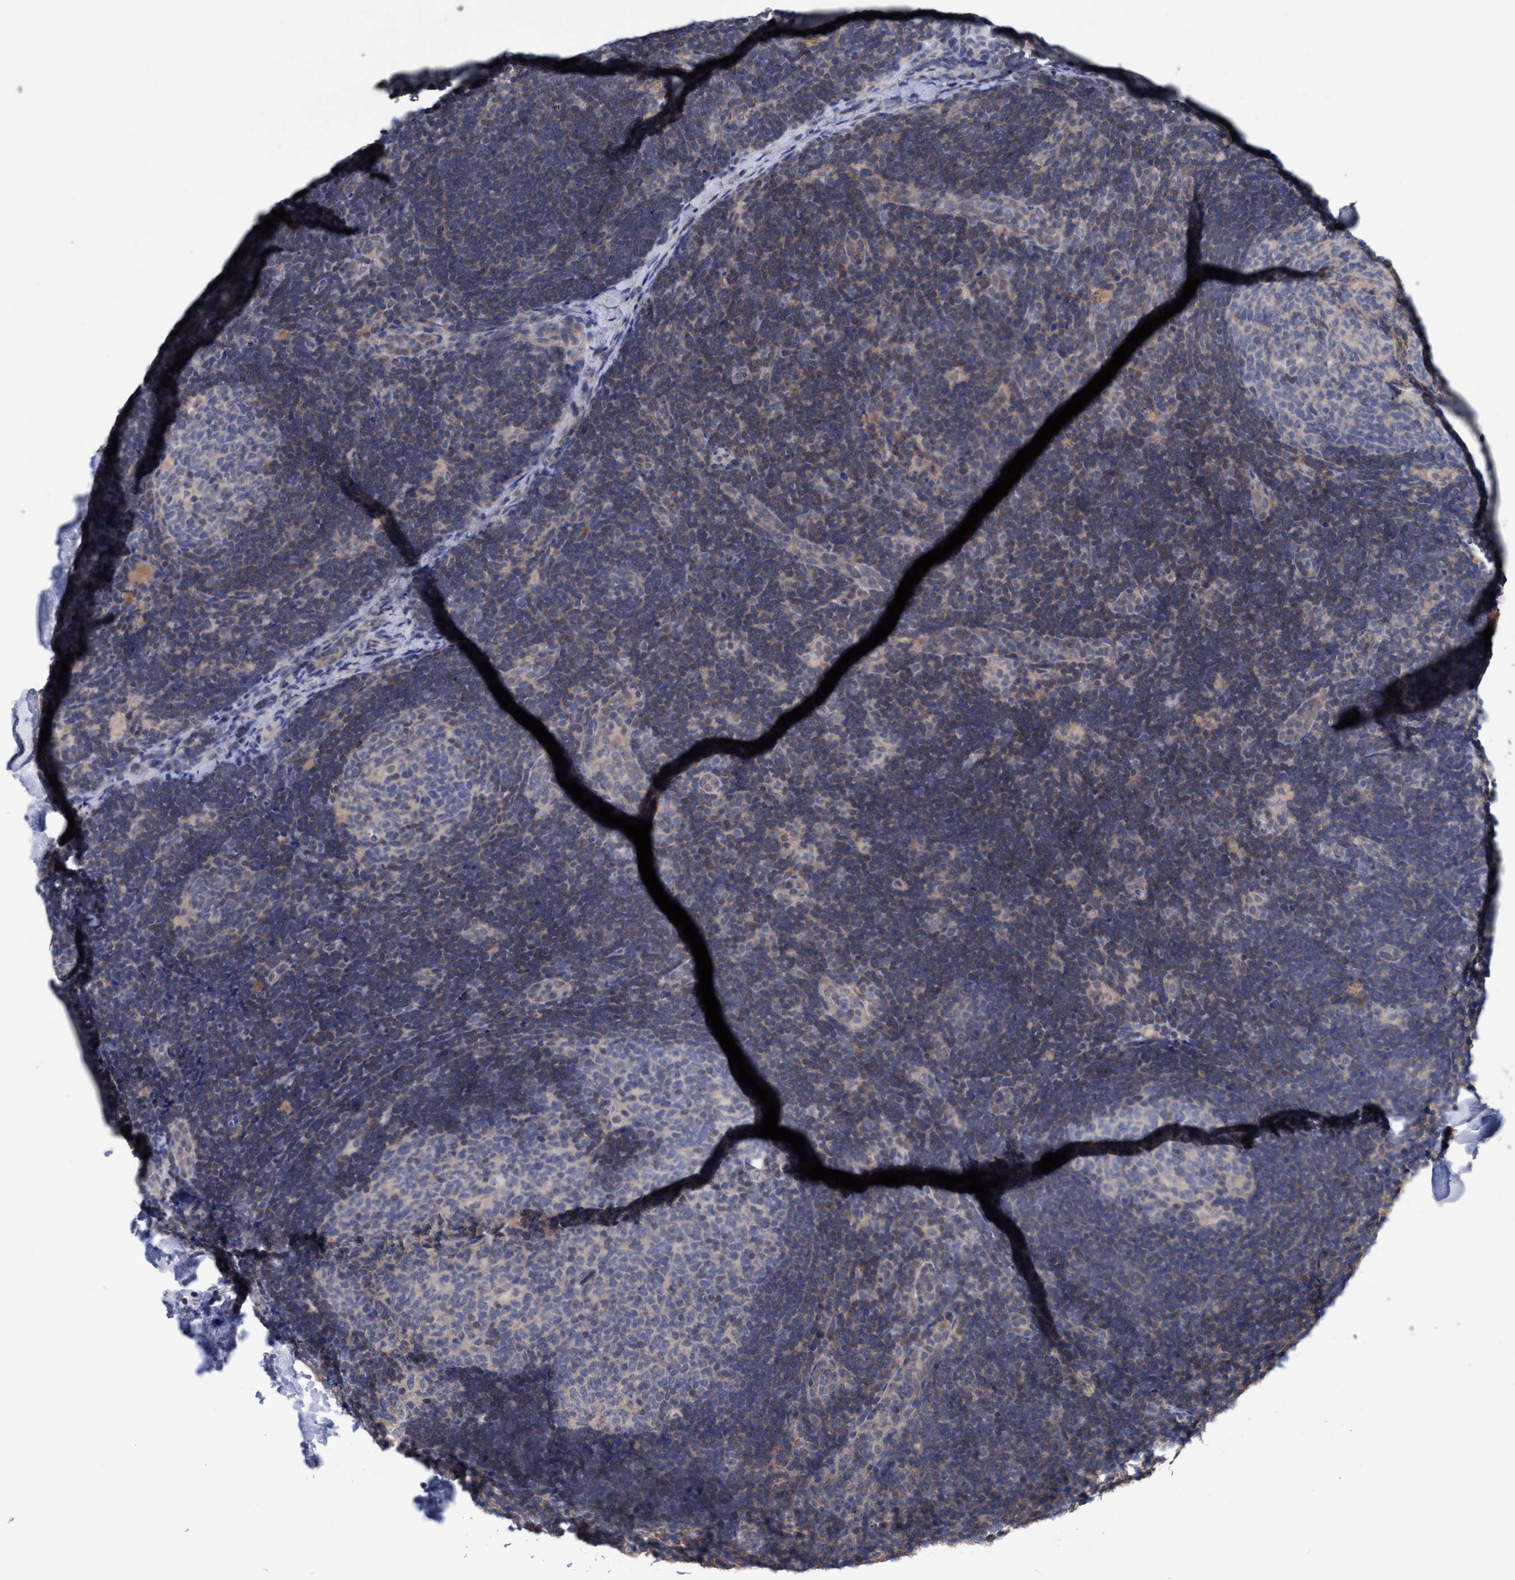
{"staining": {"intensity": "weak", "quantity": "<25%", "location": "cytoplasmic/membranous"}, "tissue": "lymph node", "cell_type": "Germinal center cells", "image_type": "normal", "snomed": [{"axis": "morphology", "description": "Normal tissue, NOS"}, {"axis": "topography", "description": "Lymph node"}], "caption": "An immunohistochemistry micrograph of normal lymph node is shown. There is no staining in germinal center cells of lymph node.", "gene": "GLOD4", "patient": {"sex": "female", "age": 14}}